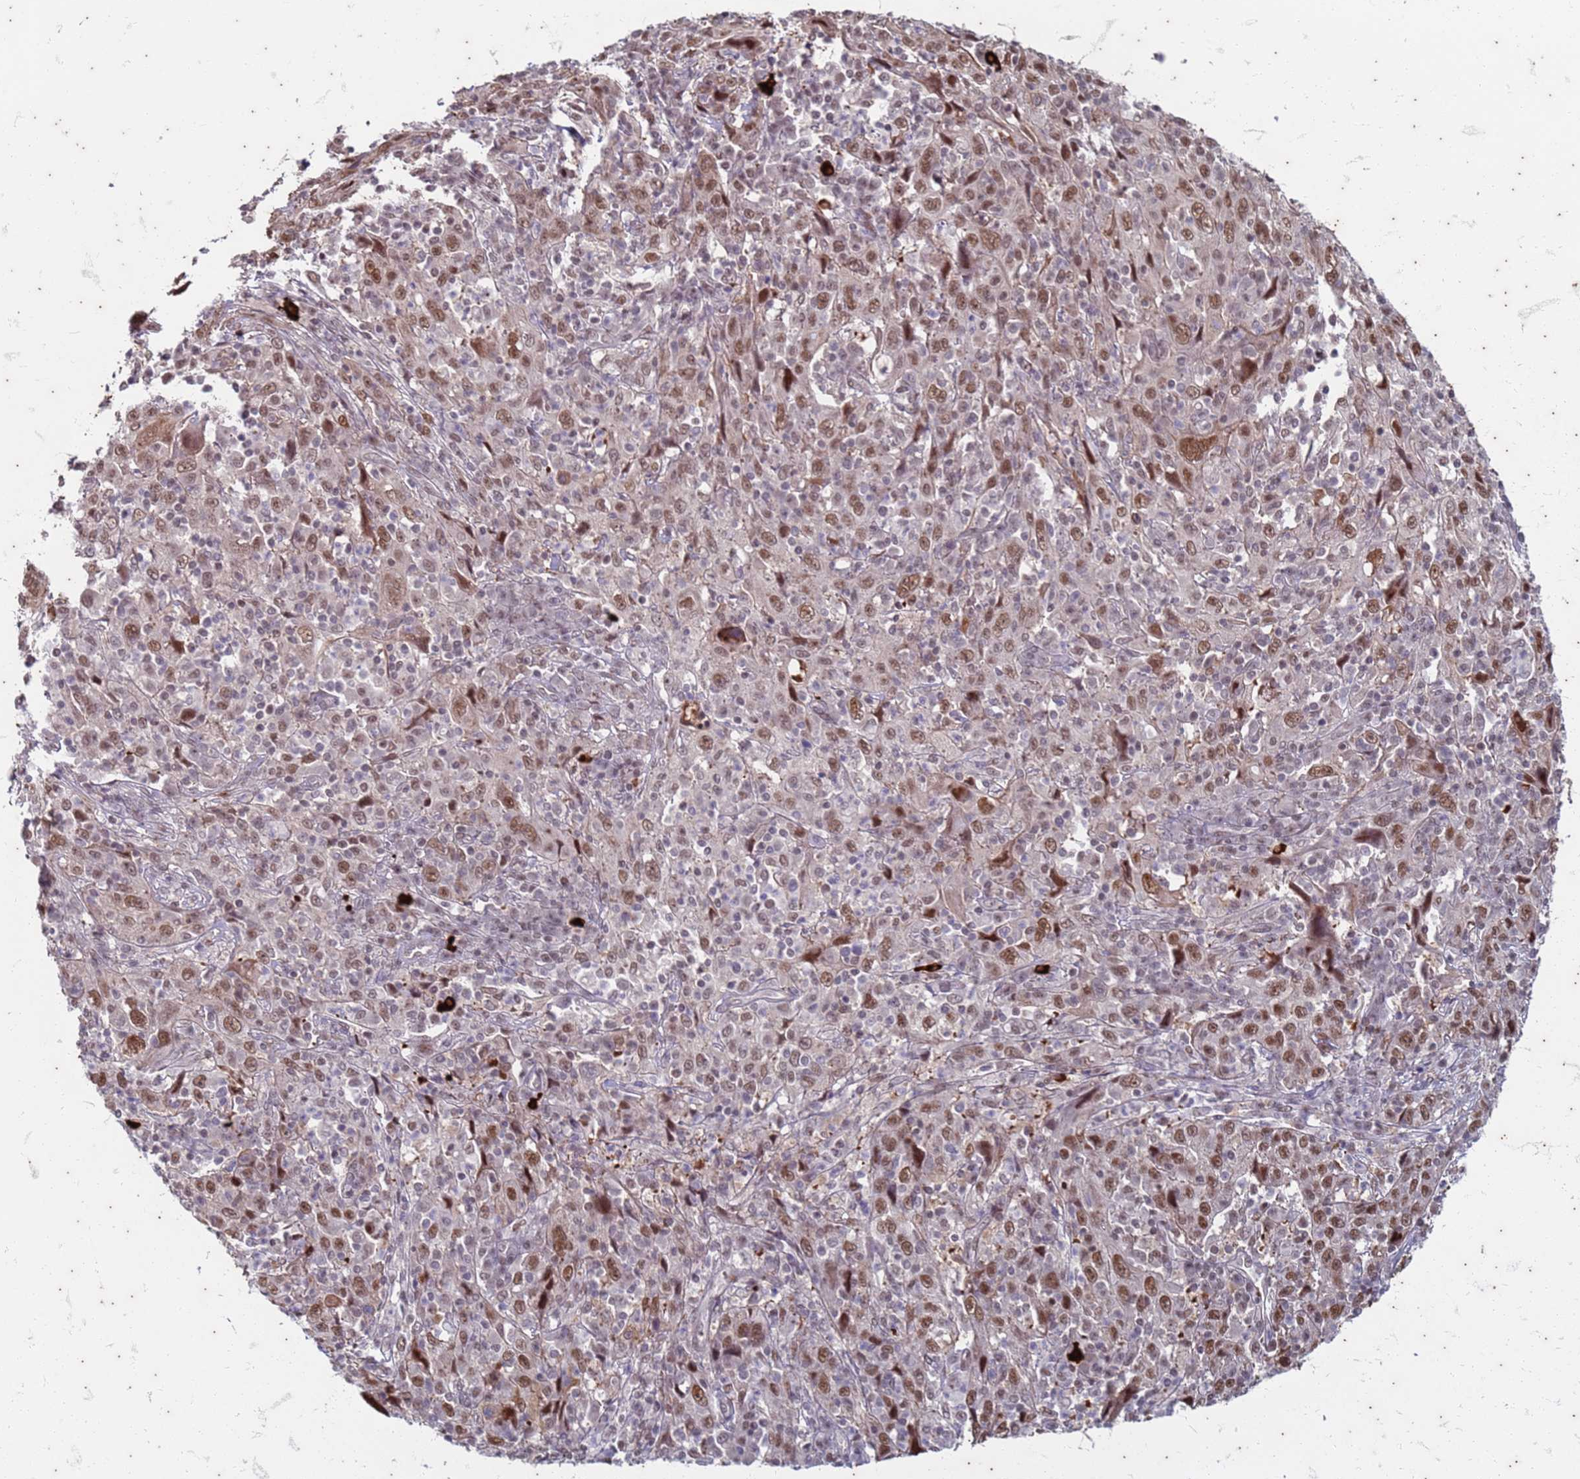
{"staining": {"intensity": "moderate", "quantity": ">75%", "location": "nuclear"}, "tissue": "cervical cancer", "cell_type": "Tumor cells", "image_type": "cancer", "snomed": [{"axis": "morphology", "description": "Squamous cell carcinoma, NOS"}, {"axis": "topography", "description": "Cervix"}], "caption": "A brown stain shows moderate nuclear staining of a protein in cervical squamous cell carcinoma tumor cells. (Stains: DAB (3,3'-diaminobenzidine) in brown, nuclei in blue, Microscopy: brightfield microscopy at high magnification).", "gene": "TRMT6", "patient": {"sex": "female", "age": 46}}